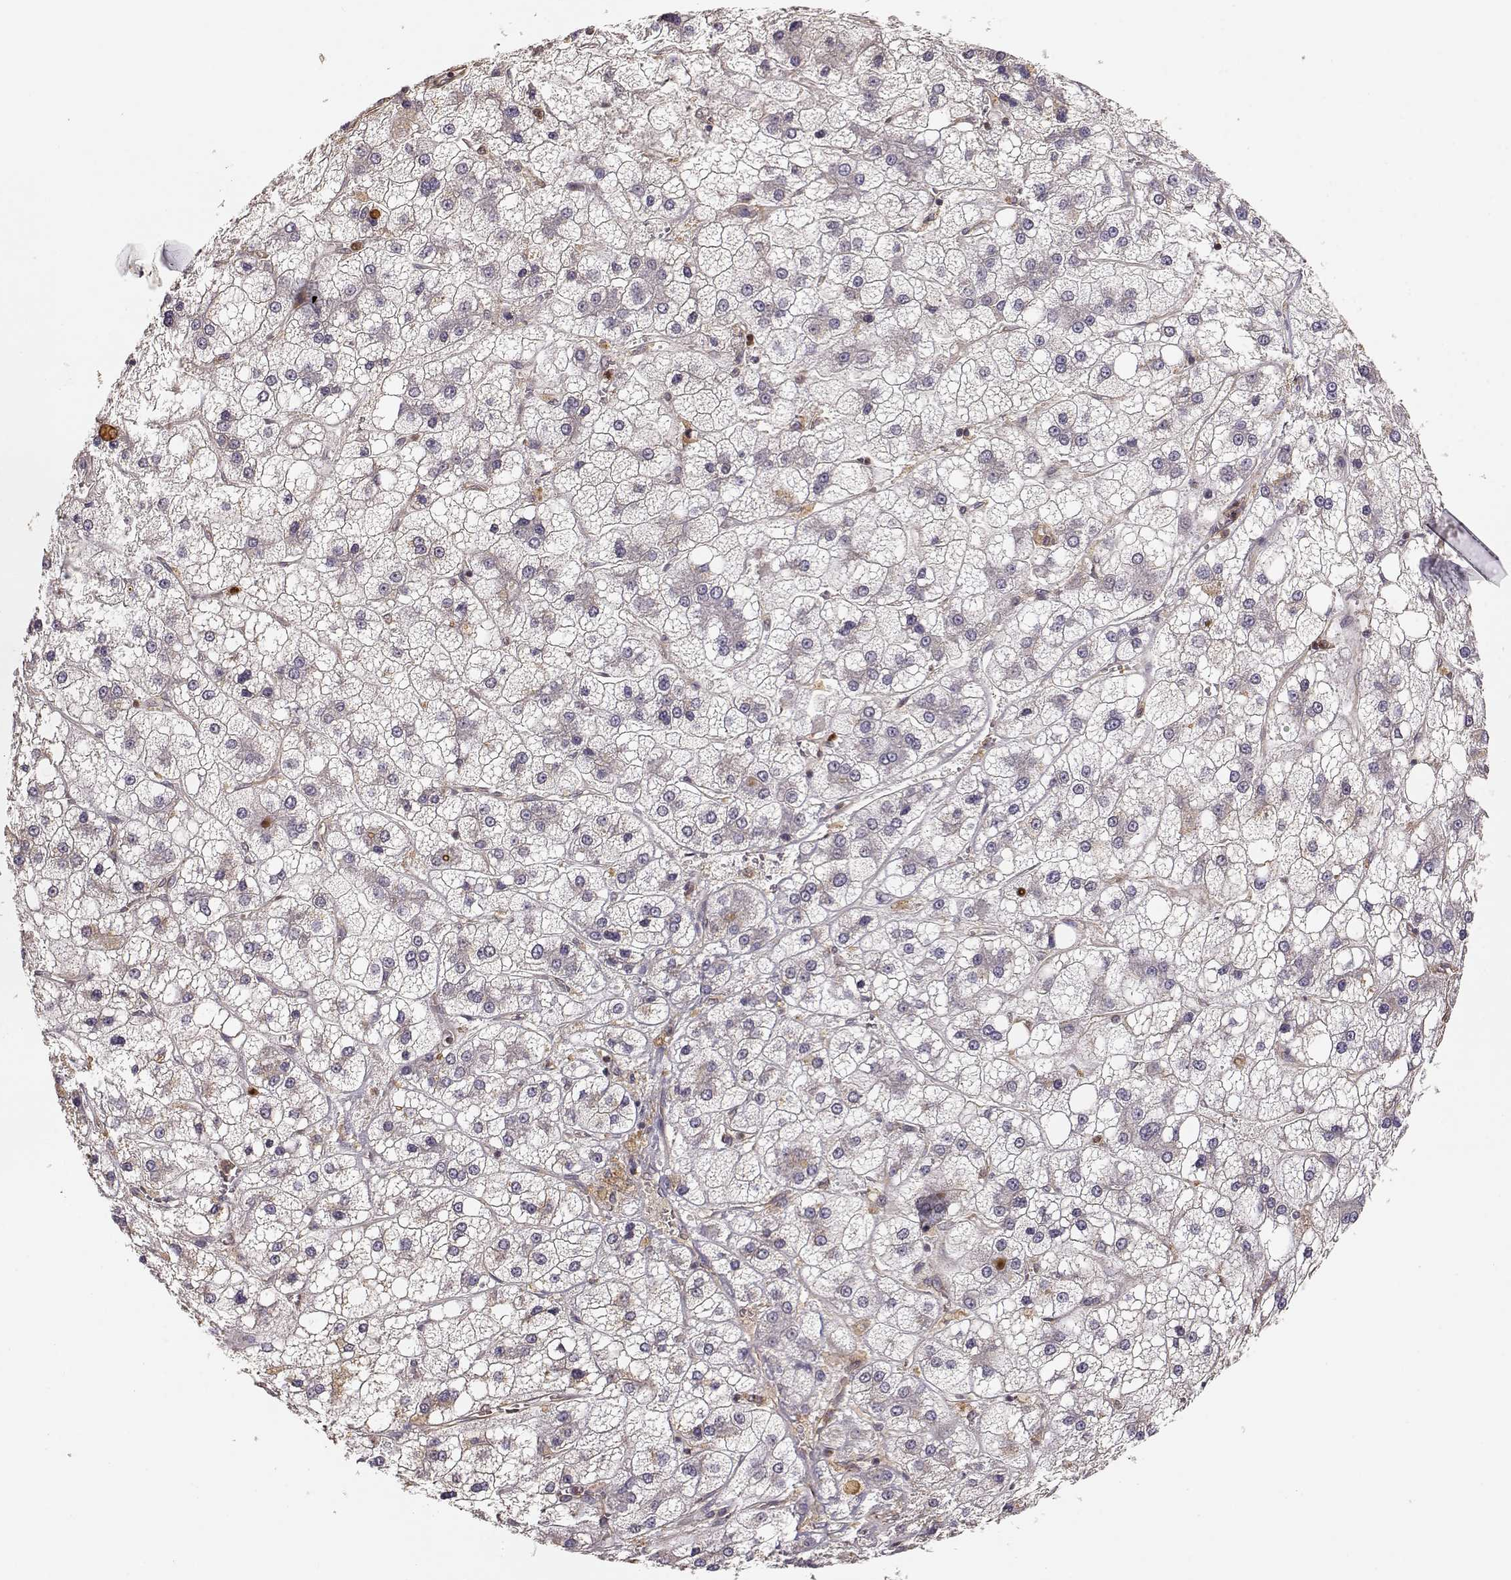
{"staining": {"intensity": "negative", "quantity": "none", "location": "none"}, "tissue": "liver cancer", "cell_type": "Tumor cells", "image_type": "cancer", "snomed": [{"axis": "morphology", "description": "Carcinoma, Hepatocellular, NOS"}, {"axis": "topography", "description": "Liver"}], "caption": "Immunohistochemistry micrograph of human liver hepatocellular carcinoma stained for a protein (brown), which demonstrates no expression in tumor cells.", "gene": "ARHGEF2", "patient": {"sex": "male", "age": 73}}